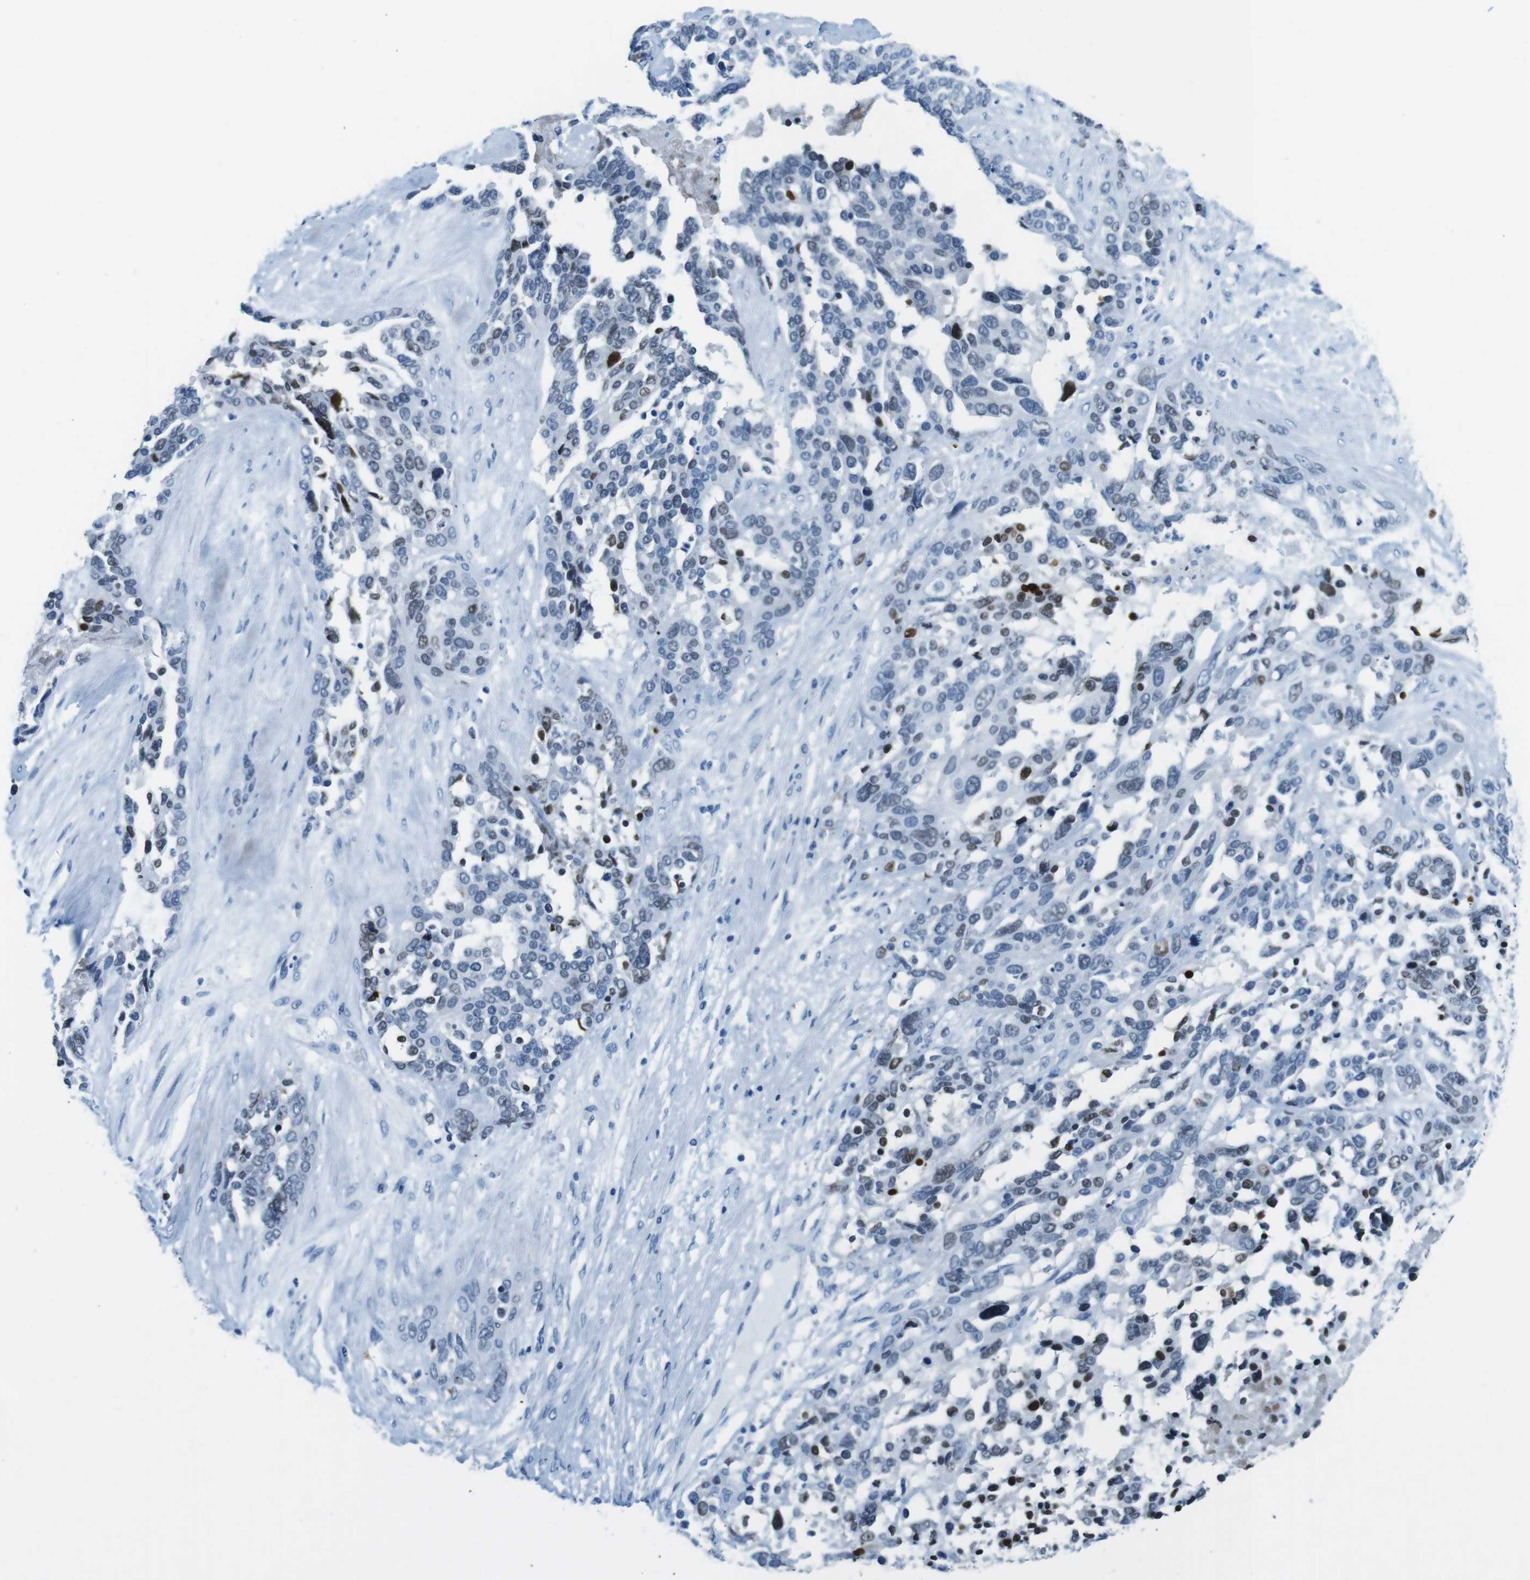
{"staining": {"intensity": "negative", "quantity": "none", "location": "none"}, "tissue": "ovarian cancer", "cell_type": "Tumor cells", "image_type": "cancer", "snomed": [{"axis": "morphology", "description": "Cystadenocarcinoma, serous, NOS"}, {"axis": "topography", "description": "Ovary"}], "caption": "IHC photomicrograph of human ovarian cancer stained for a protein (brown), which demonstrates no expression in tumor cells.", "gene": "TFAP2C", "patient": {"sex": "female", "age": 44}}